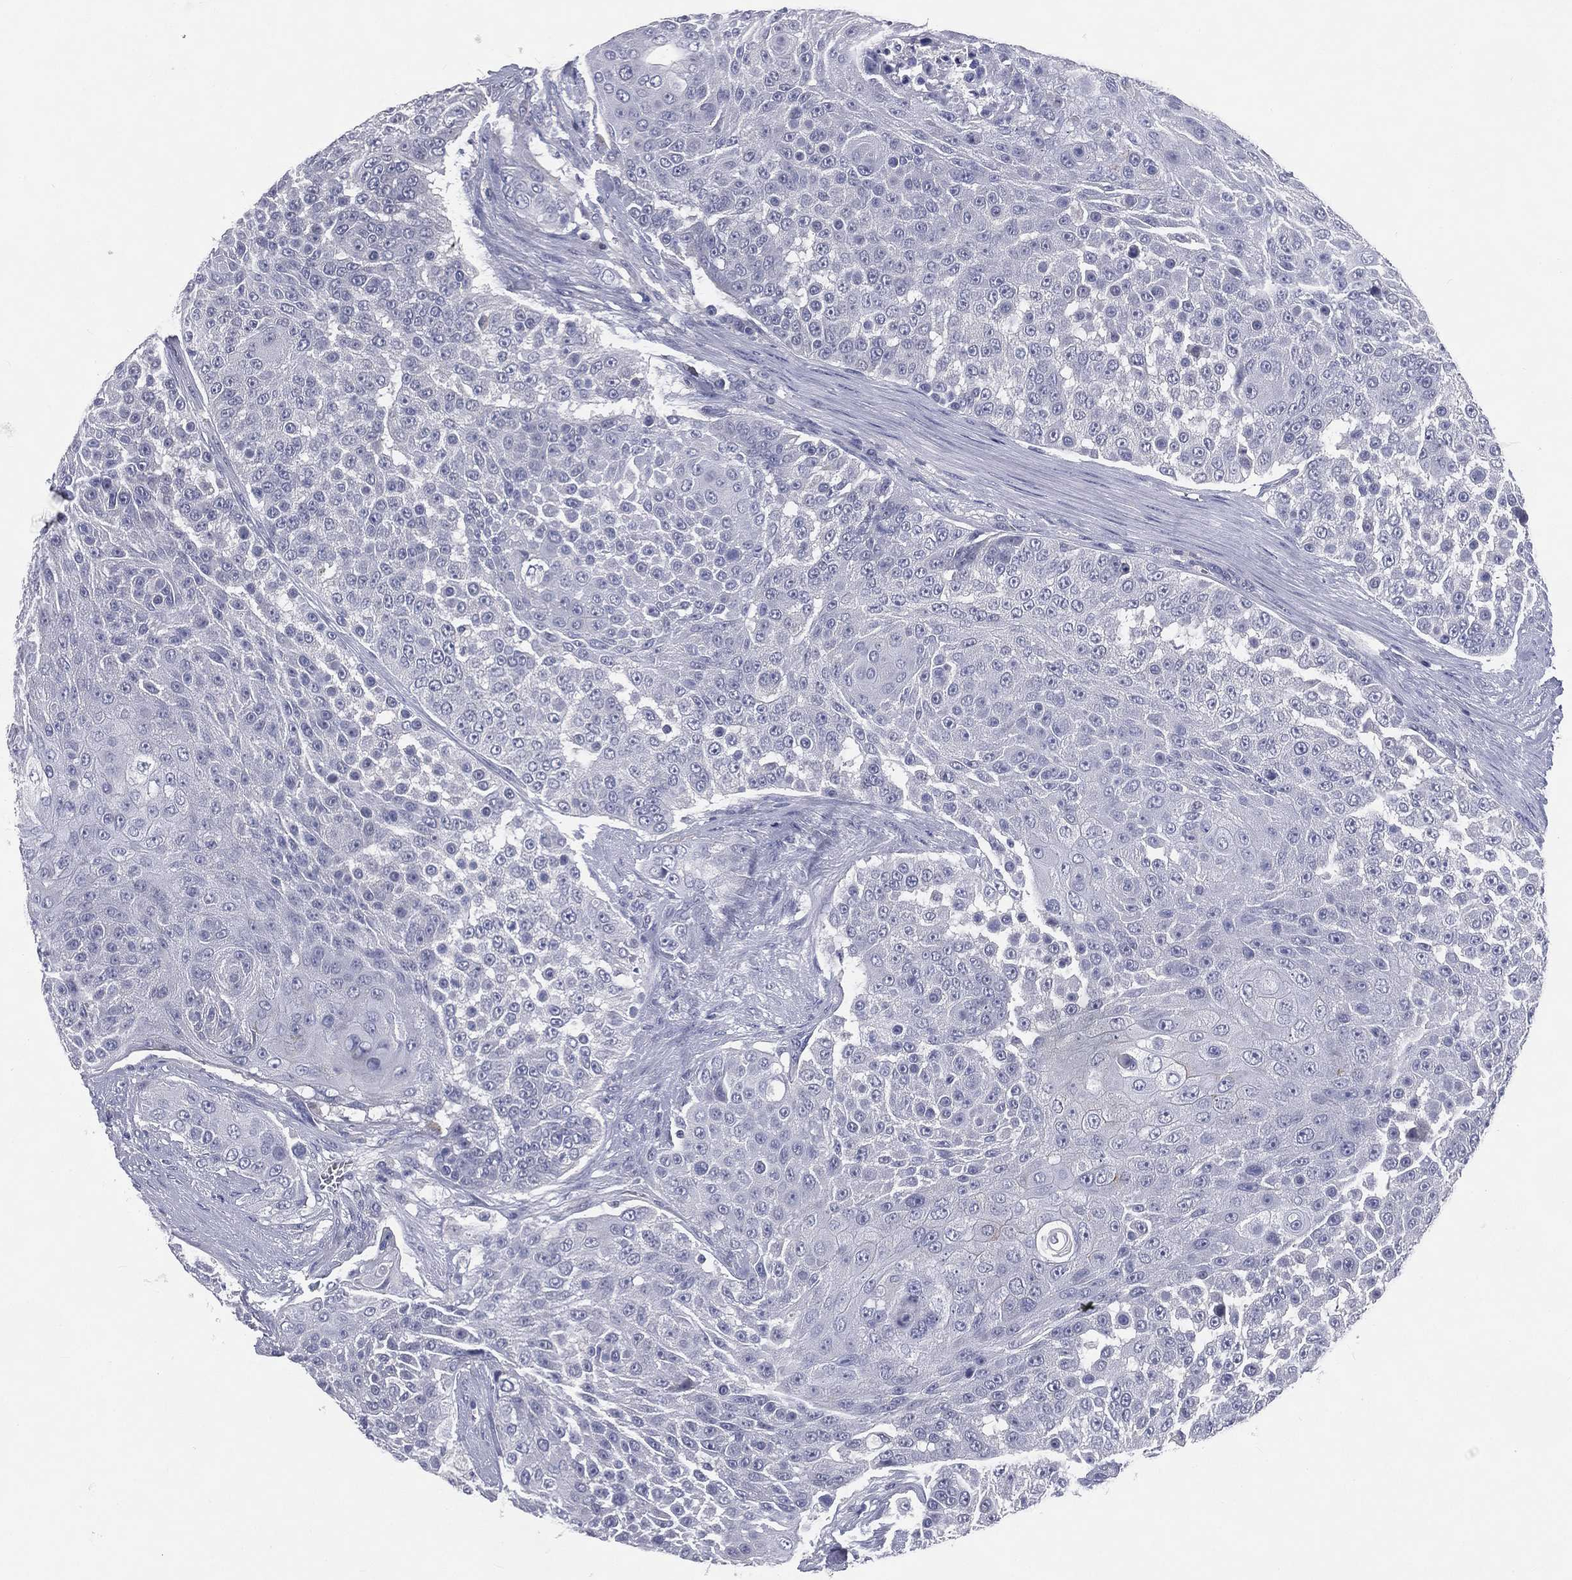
{"staining": {"intensity": "negative", "quantity": "none", "location": "none"}, "tissue": "urothelial cancer", "cell_type": "Tumor cells", "image_type": "cancer", "snomed": [{"axis": "morphology", "description": "Urothelial carcinoma, High grade"}, {"axis": "topography", "description": "Urinary bladder"}], "caption": "This is an immunohistochemistry image of human urothelial carcinoma (high-grade). There is no expression in tumor cells.", "gene": "IFT27", "patient": {"sex": "female", "age": 63}}